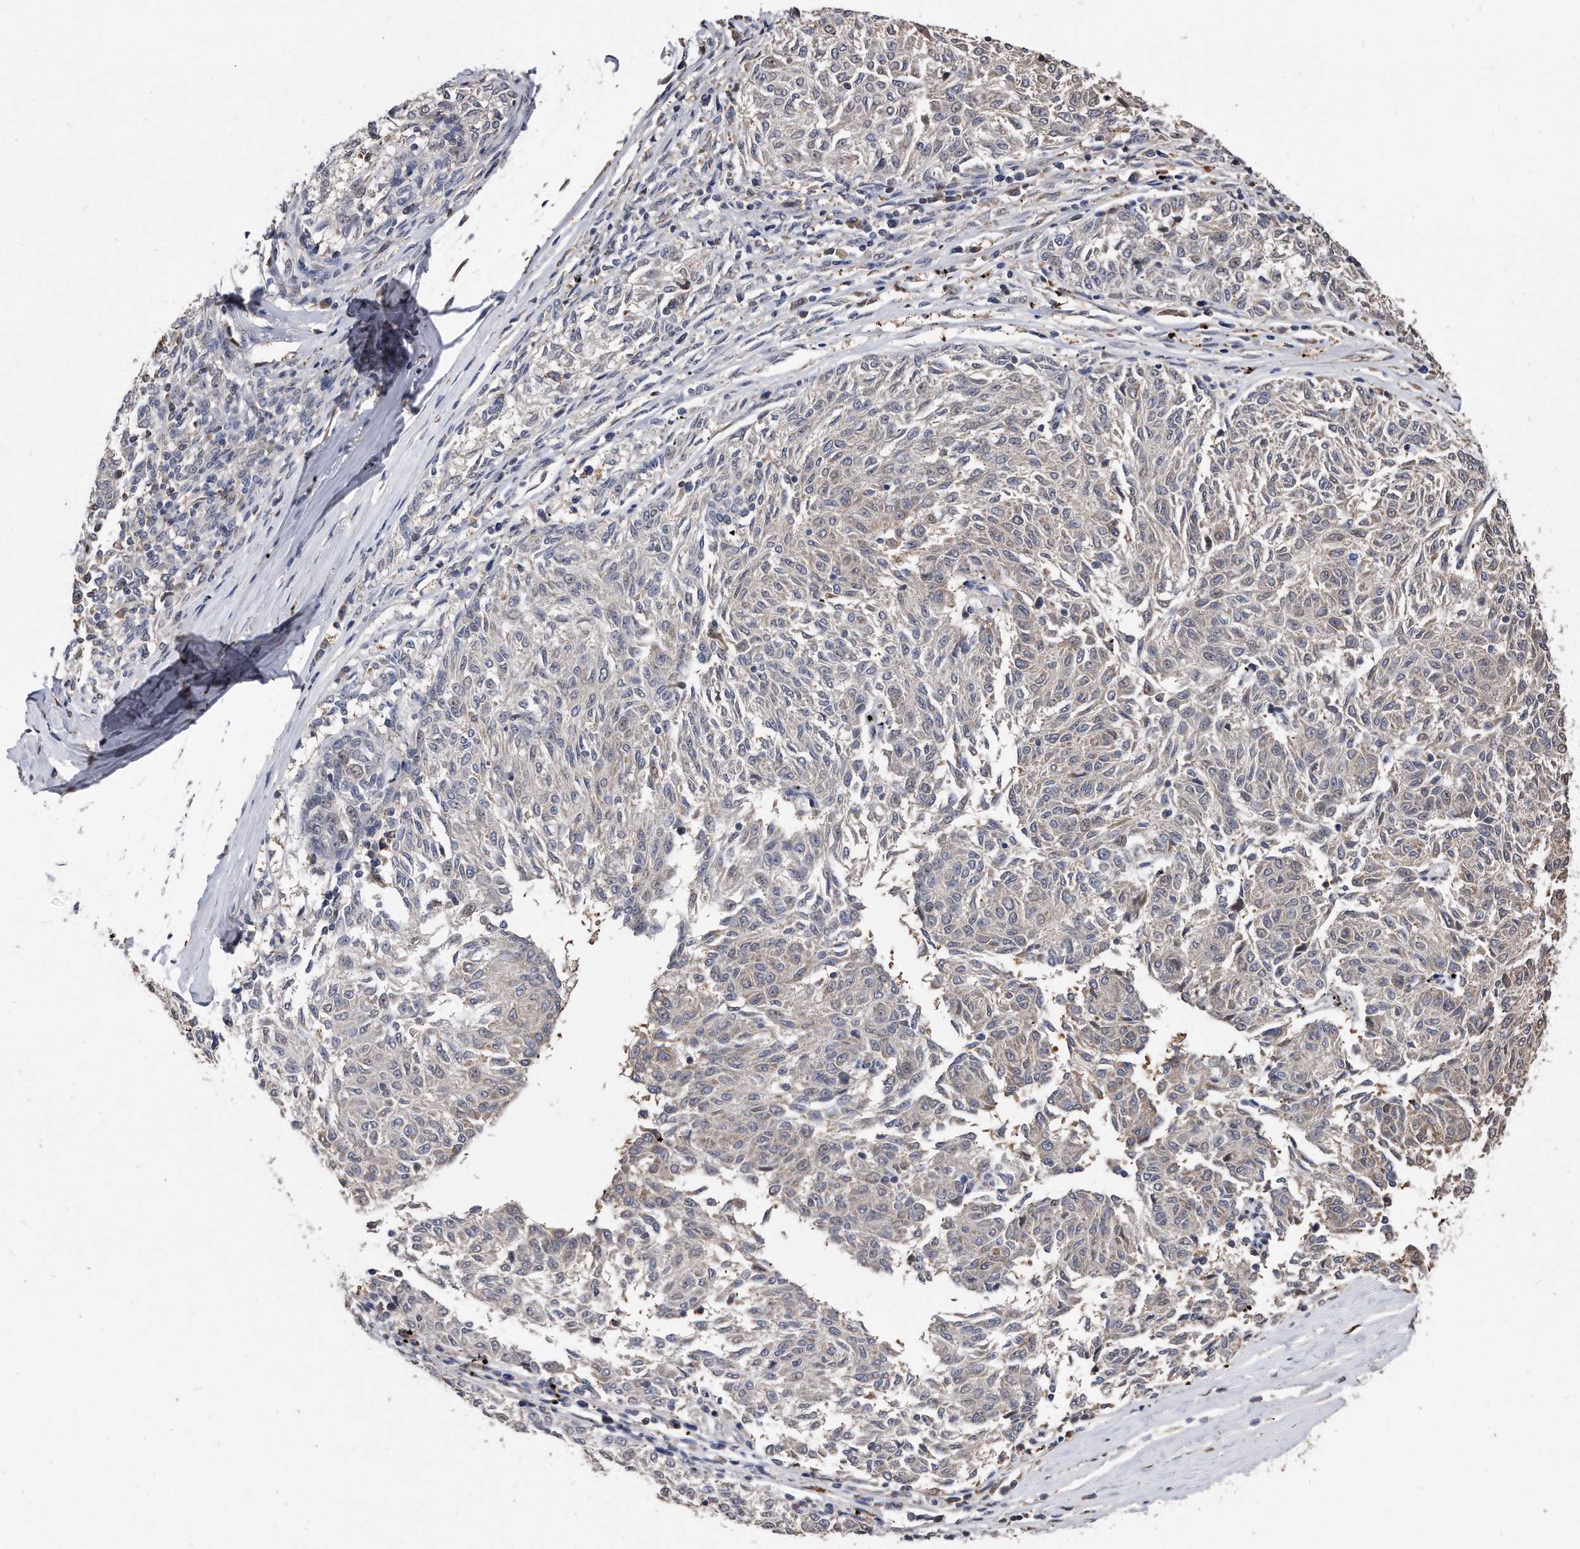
{"staining": {"intensity": "negative", "quantity": "none", "location": "none"}, "tissue": "melanoma", "cell_type": "Tumor cells", "image_type": "cancer", "snomed": [{"axis": "morphology", "description": "Malignant melanoma, NOS"}, {"axis": "topography", "description": "Skin"}], "caption": "Immunohistochemical staining of malignant melanoma displays no significant expression in tumor cells.", "gene": "IL20RA", "patient": {"sex": "female", "age": 72}}